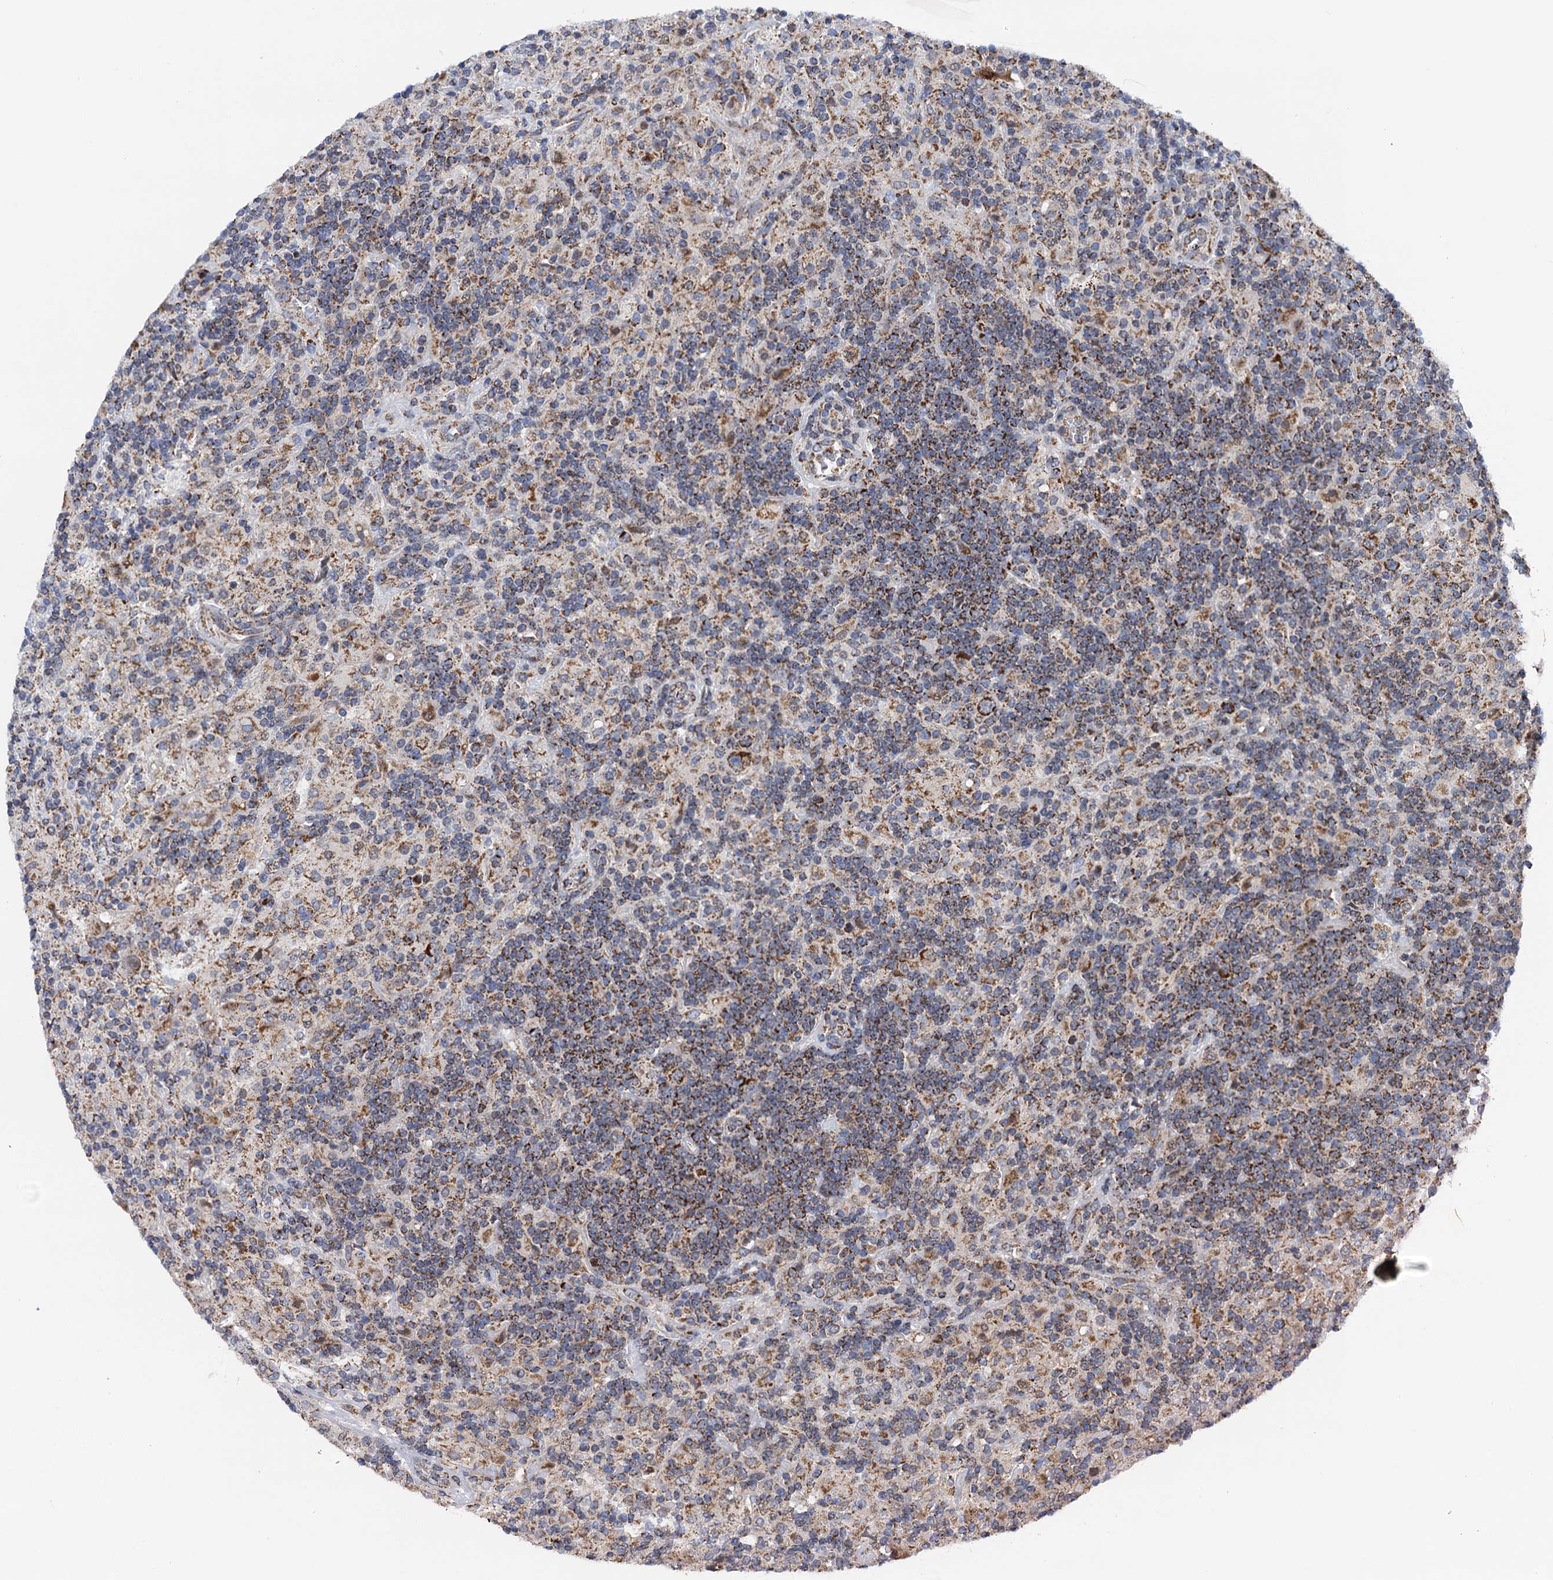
{"staining": {"intensity": "moderate", "quantity": ">75%", "location": "cytoplasmic/membranous"}, "tissue": "lymphoma", "cell_type": "Tumor cells", "image_type": "cancer", "snomed": [{"axis": "morphology", "description": "Hodgkin's disease, NOS"}, {"axis": "topography", "description": "Lymph node"}], "caption": "Immunohistochemical staining of human Hodgkin's disease demonstrates medium levels of moderate cytoplasmic/membranous protein staining in about >75% of tumor cells.", "gene": "PTCD3", "patient": {"sex": "male", "age": 70}}